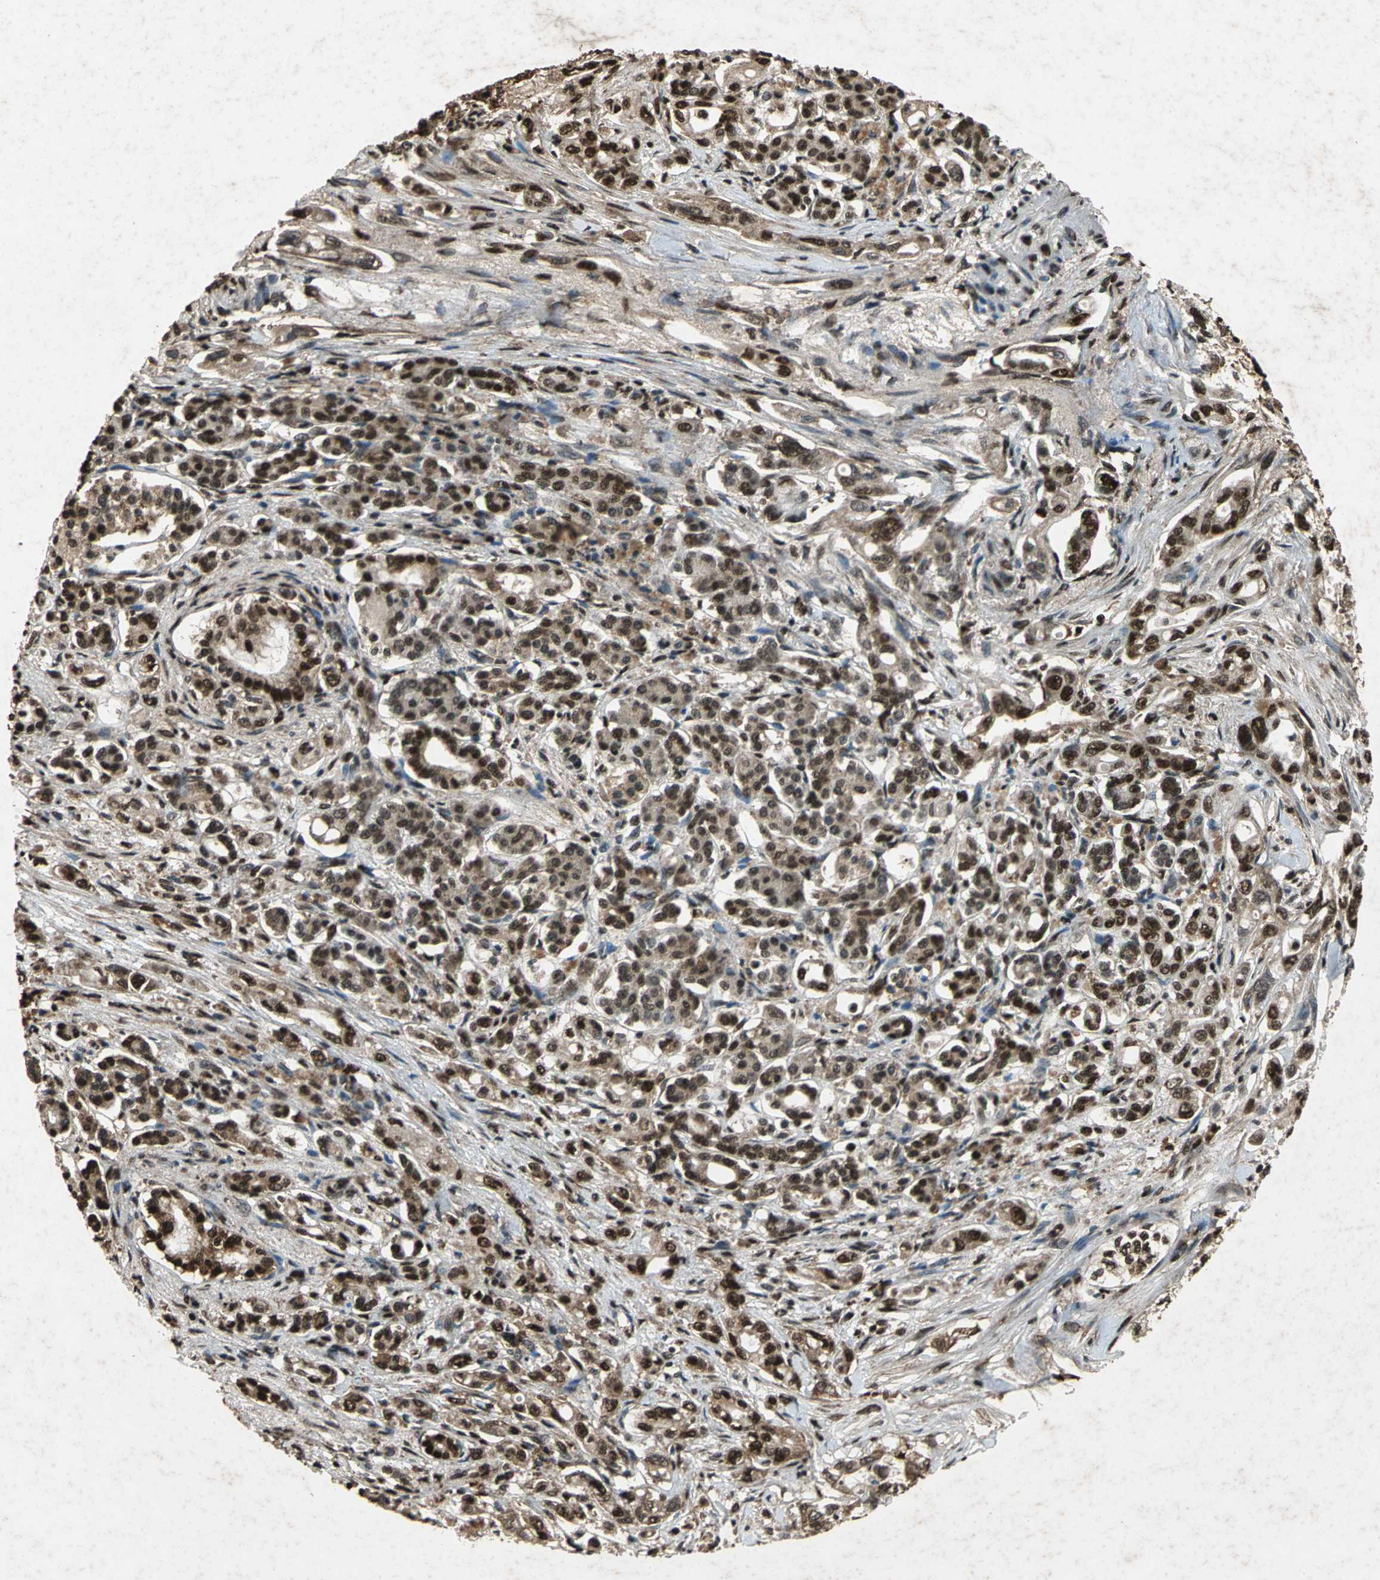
{"staining": {"intensity": "moderate", "quantity": ">75%", "location": "cytoplasmic/membranous,nuclear"}, "tissue": "pancreatic cancer", "cell_type": "Tumor cells", "image_type": "cancer", "snomed": [{"axis": "morphology", "description": "Normal tissue, NOS"}, {"axis": "topography", "description": "Pancreas"}], "caption": "Immunohistochemistry micrograph of human pancreatic cancer stained for a protein (brown), which demonstrates medium levels of moderate cytoplasmic/membranous and nuclear positivity in approximately >75% of tumor cells.", "gene": "ANP32A", "patient": {"sex": "male", "age": 42}}